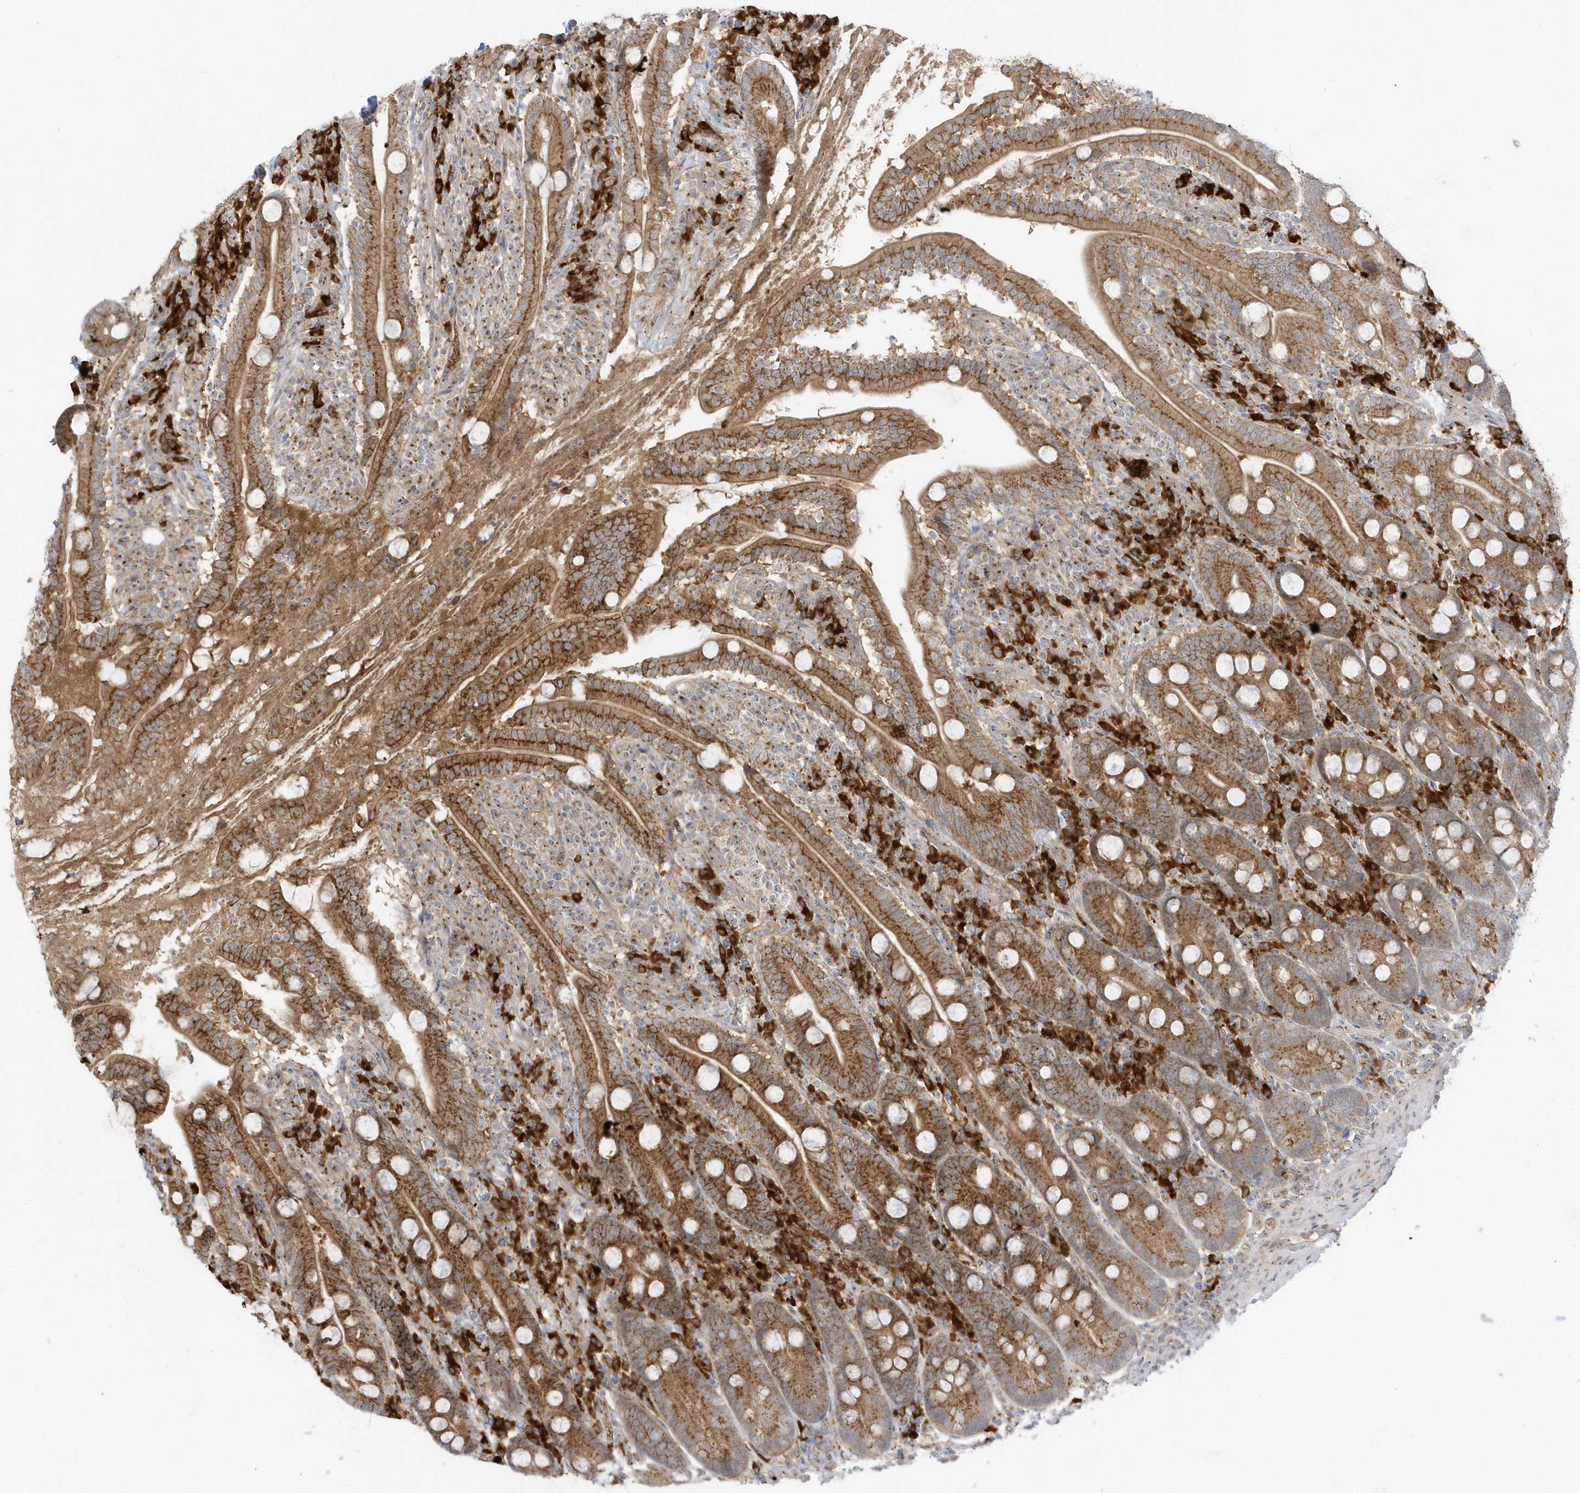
{"staining": {"intensity": "moderate", "quantity": ">75%", "location": "cytoplasmic/membranous"}, "tissue": "duodenum", "cell_type": "Glandular cells", "image_type": "normal", "snomed": [{"axis": "morphology", "description": "Normal tissue, NOS"}, {"axis": "topography", "description": "Duodenum"}], "caption": "An immunohistochemistry (IHC) image of normal tissue is shown. Protein staining in brown labels moderate cytoplasmic/membranous positivity in duodenum within glandular cells.", "gene": "RPP40", "patient": {"sex": "male", "age": 35}}